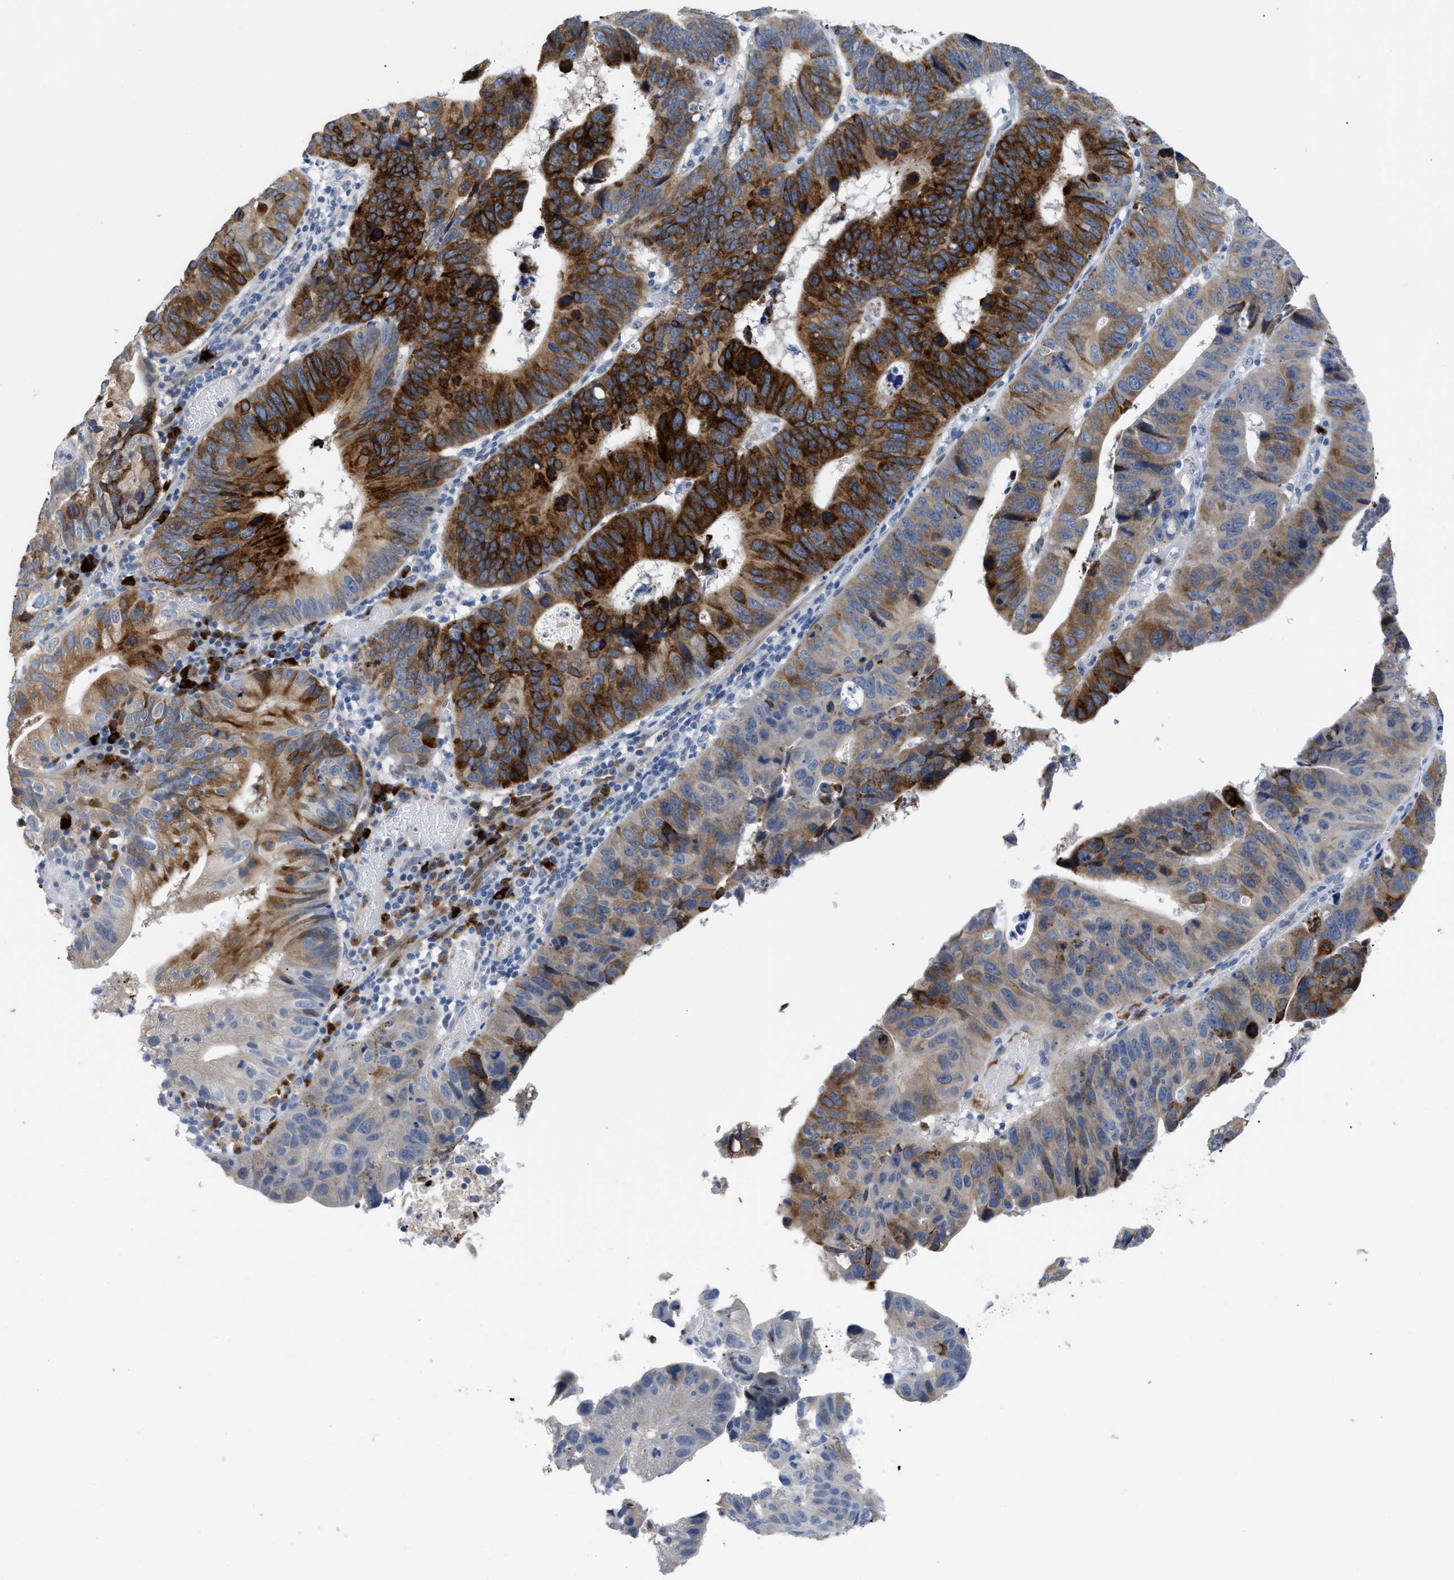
{"staining": {"intensity": "strong", "quantity": "25%-75%", "location": "cytoplasmic/membranous"}, "tissue": "stomach cancer", "cell_type": "Tumor cells", "image_type": "cancer", "snomed": [{"axis": "morphology", "description": "Adenocarcinoma, NOS"}, {"axis": "topography", "description": "Stomach"}], "caption": "This image exhibits immunohistochemistry (IHC) staining of stomach cancer (adenocarcinoma), with high strong cytoplasmic/membranous expression in about 25%-75% of tumor cells.", "gene": "OR9K2", "patient": {"sex": "male", "age": 59}}